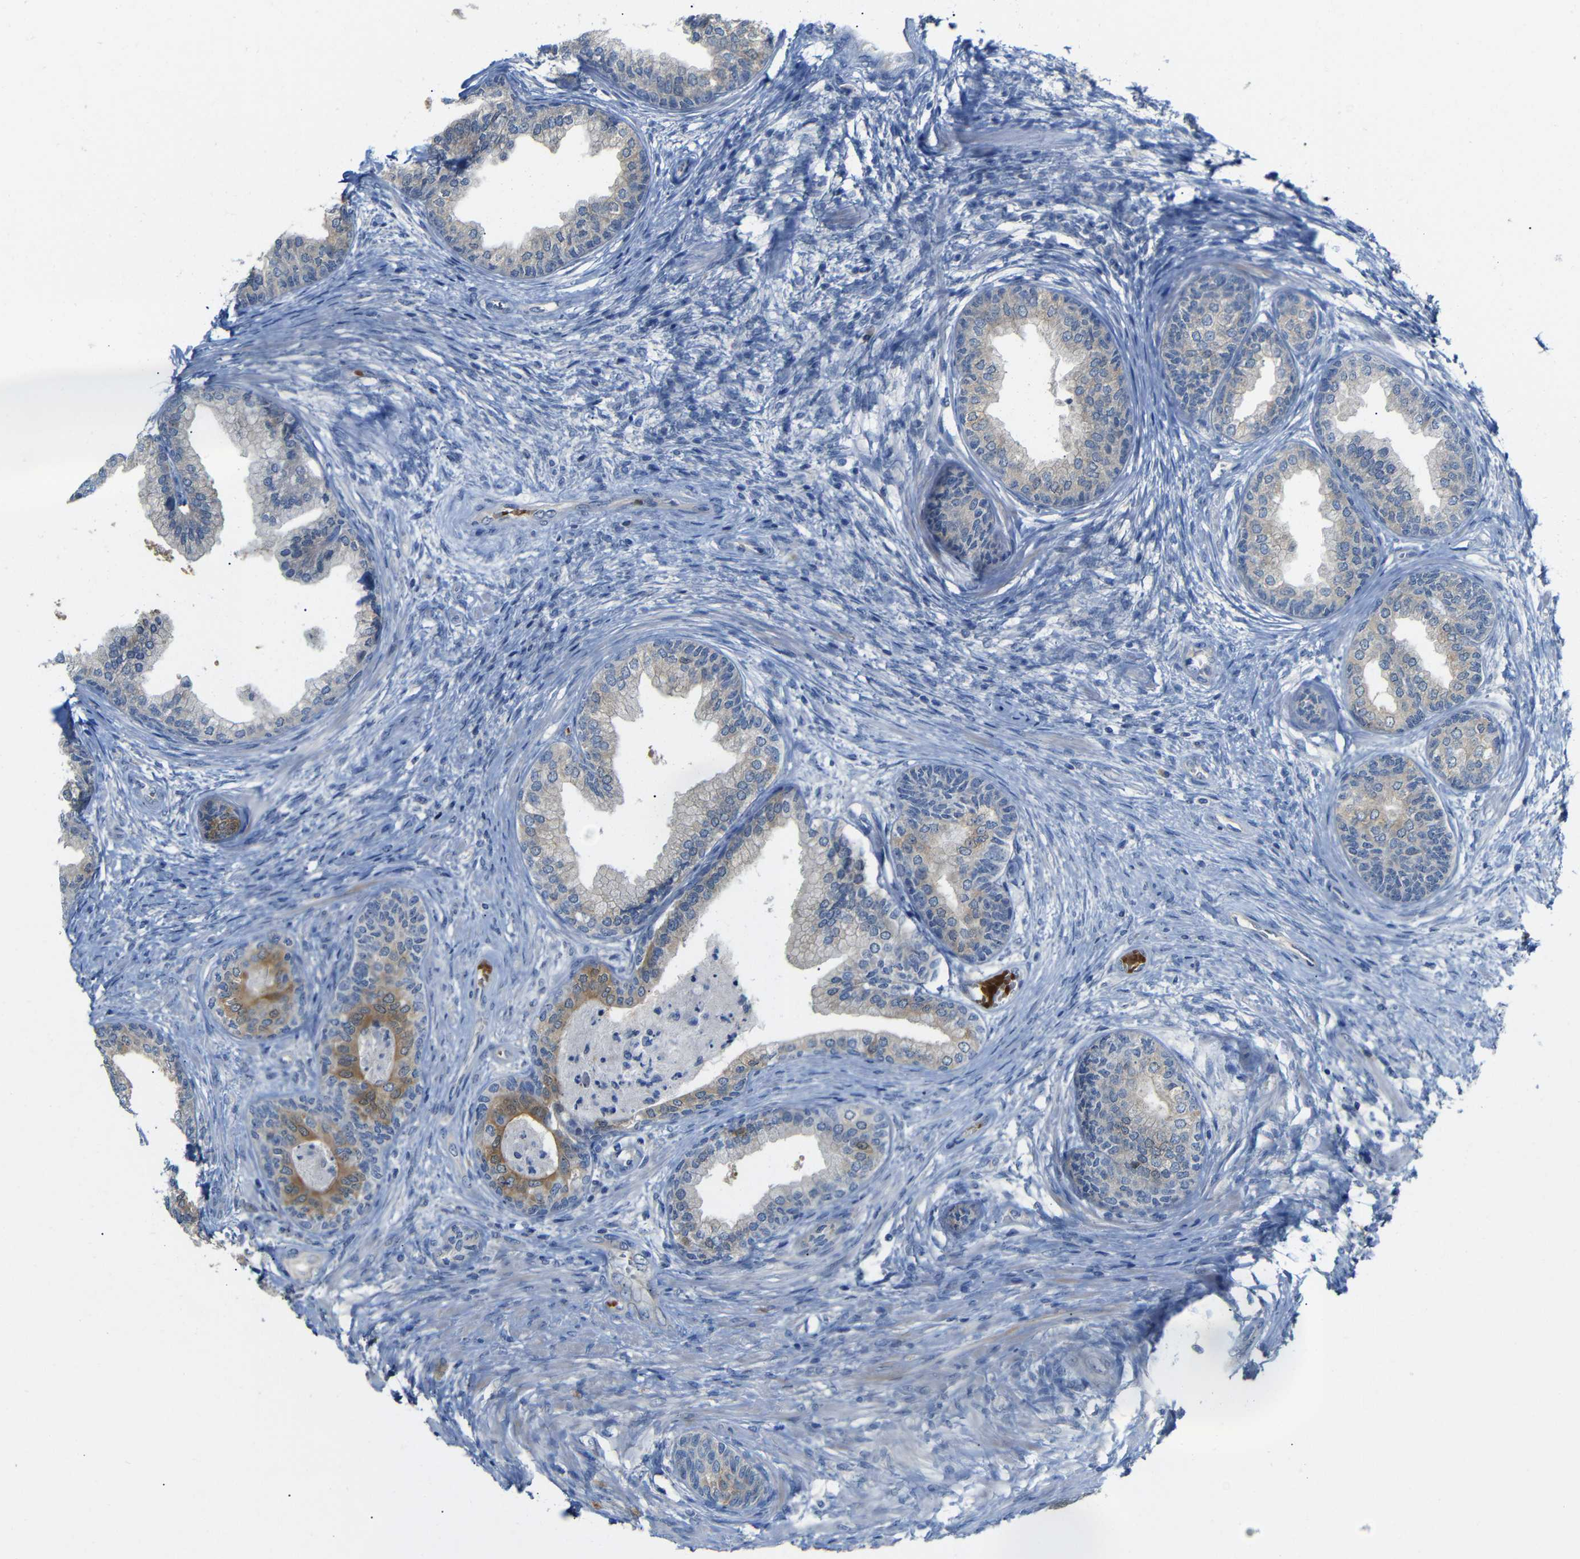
{"staining": {"intensity": "moderate", "quantity": "25%-75%", "location": "cytoplasmic/membranous"}, "tissue": "prostate", "cell_type": "Glandular cells", "image_type": "normal", "snomed": [{"axis": "morphology", "description": "Normal tissue, NOS"}, {"axis": "topography", "description": "Prostate"}], "caption": "About 25%-75% of glandular cells in unremarkable human prostate show moderate cytoplasmic/membranous protein positivity as visualized by brown immunohistochemical staining.", "gene": "TBC1D32", "patient": {"sex": "male", "age": 76}}